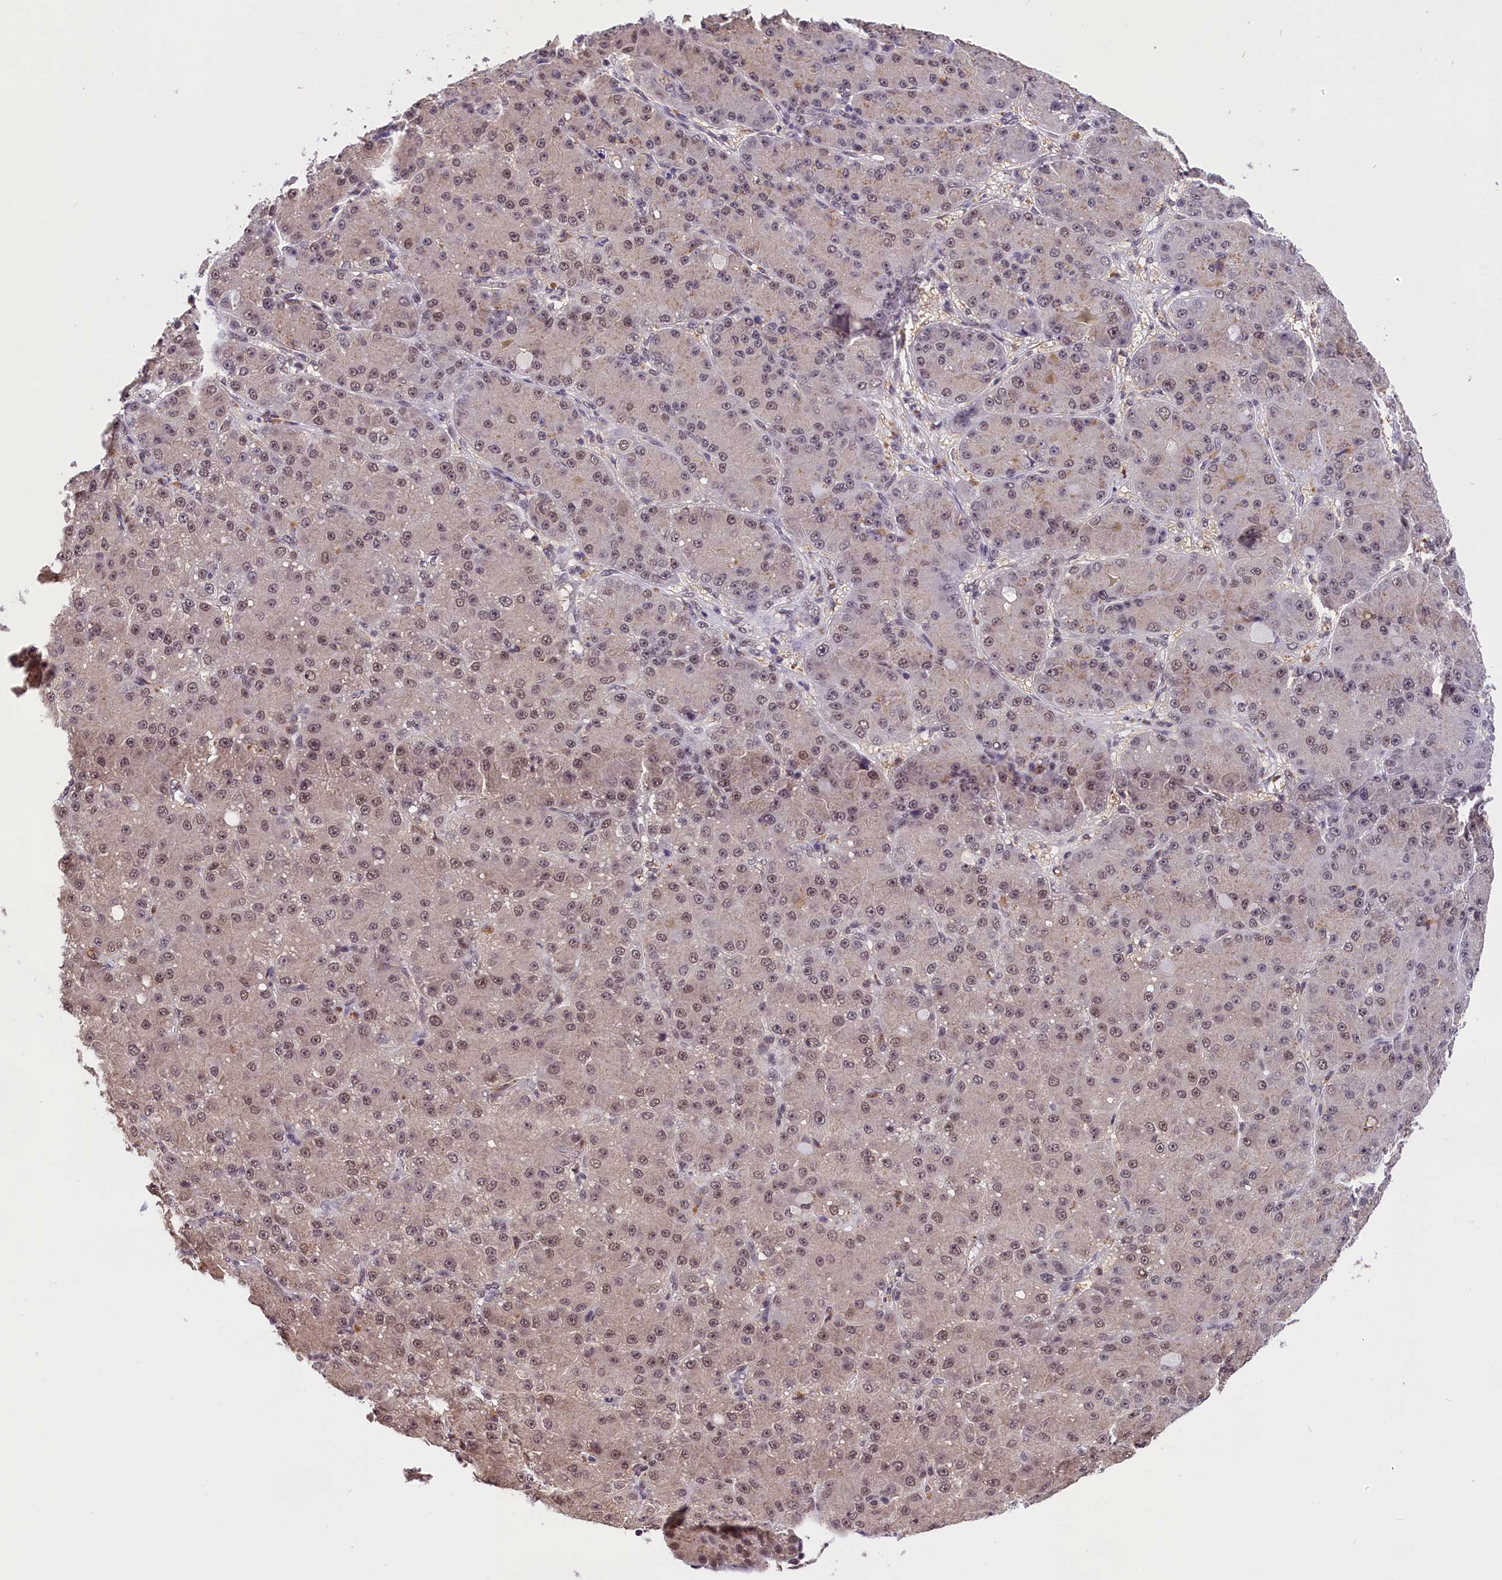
{"staining": {"intensity": "moderate", "quantity": ">75%", "location": "nuclear"}, "tissue": "liver cancer", "cell_type": "Tumor cells", "image_type": "cancer", "snomed": [{"axis": "morphology", "description": "Carcinoma, Hepatocellular, NOS"}, {"axis": "topography", "description": "Liver"}], "caption": "Liver cancer (hepatocellular carcinoma) stained with a protein marker exhibits moderate staining in tumor cells.", "gene": "ZC3H4", "patient": {"sex": "male", "age": 67}}